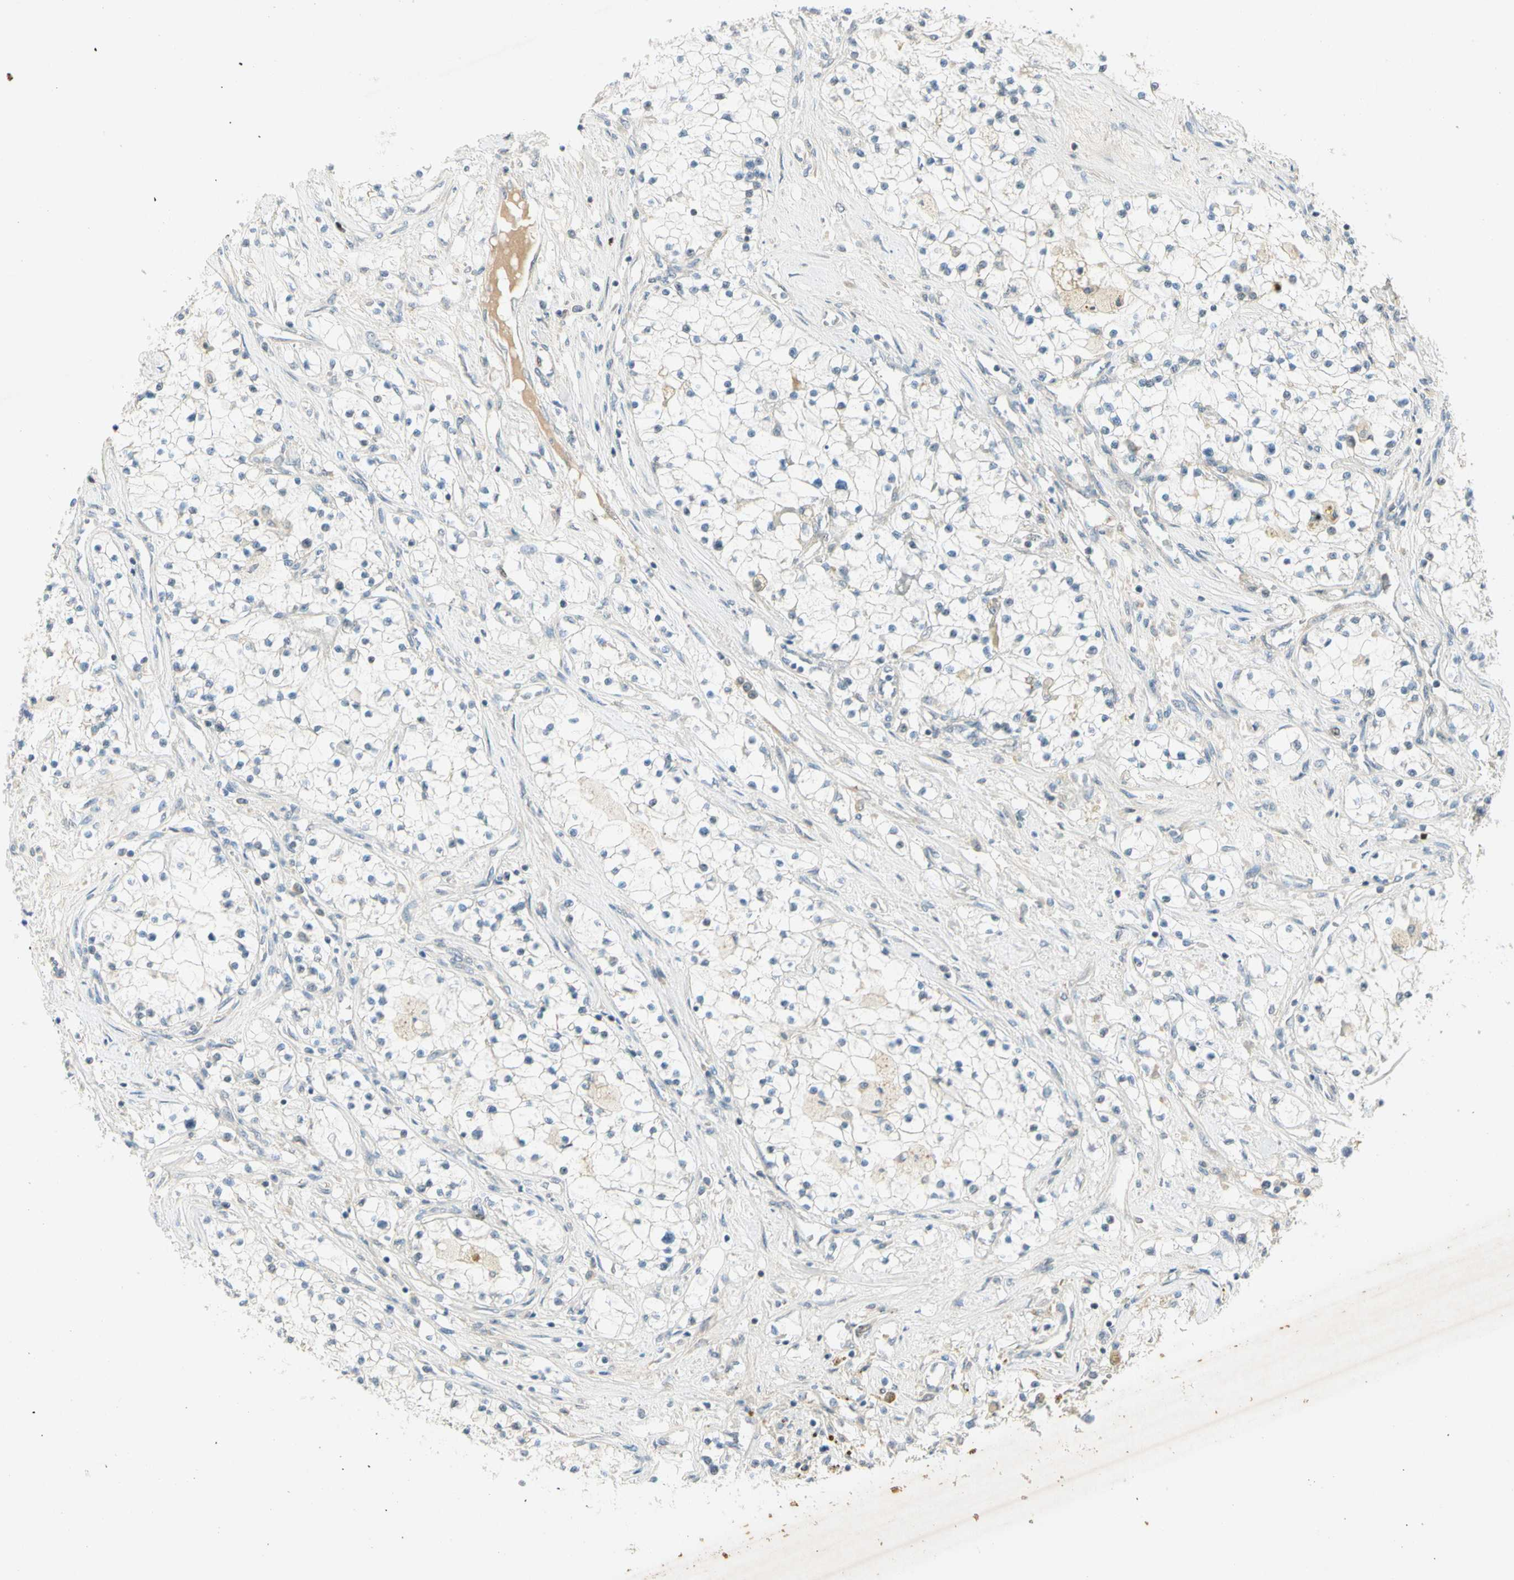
{"staining": {"intensity": "negative", "quantity": "none", "location": "none"}, "tissue": "renal cancer", "cell_type": "Tumor cells", "image_type": "cancer", "snomed": [{"axis": "morphology", "description": "Adenocarcinoma, NOS"}, {"axis": "topography", "description": "Kidney"}], "caption": "Immunohistochemistry (IHC) image of renal cancer (adenocarcinoma) stained for a protein (brown), which shows no expression in tumor cells.", "gene": "PITX1", "patient": {"sex": "male", "age": 68}}